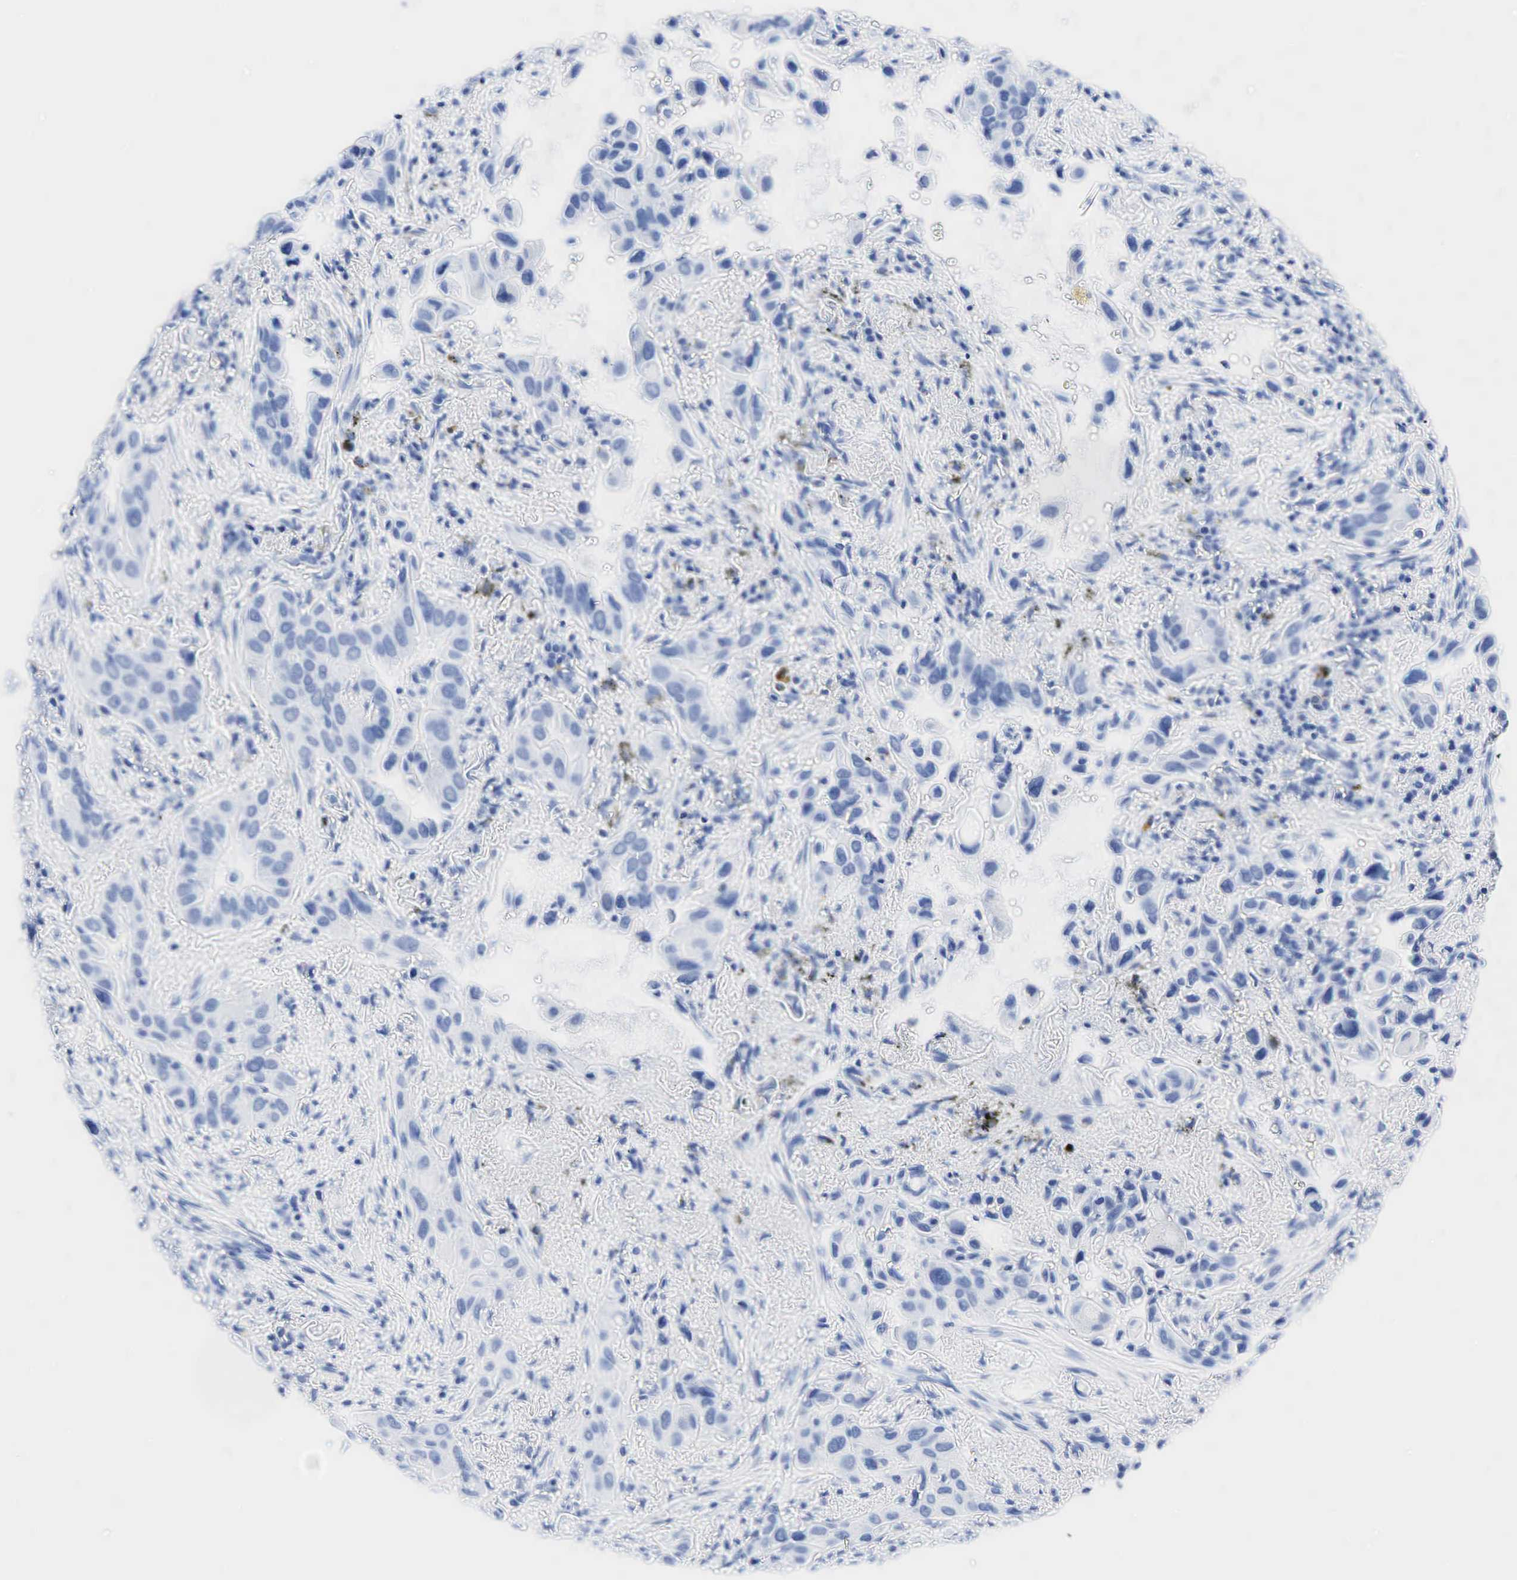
{"staining": {"intensity": "negative", "quantity": "none", "location": "none"}, "tissue": "lung cancer", "cell_type": "Tumor cells", "image_type": "cancer", "snomed": [{"axis": "morphology", "description": "Adenocarcinoma, NOS"}, {"axis": "topography", "description": "Lung"}], "caption": "This is an IHC micrograph of human lung adenocarcinoma. There is no expression in tumor cells.", "gene": "INHA", "patient": {"sex": "male", "age": 68}}